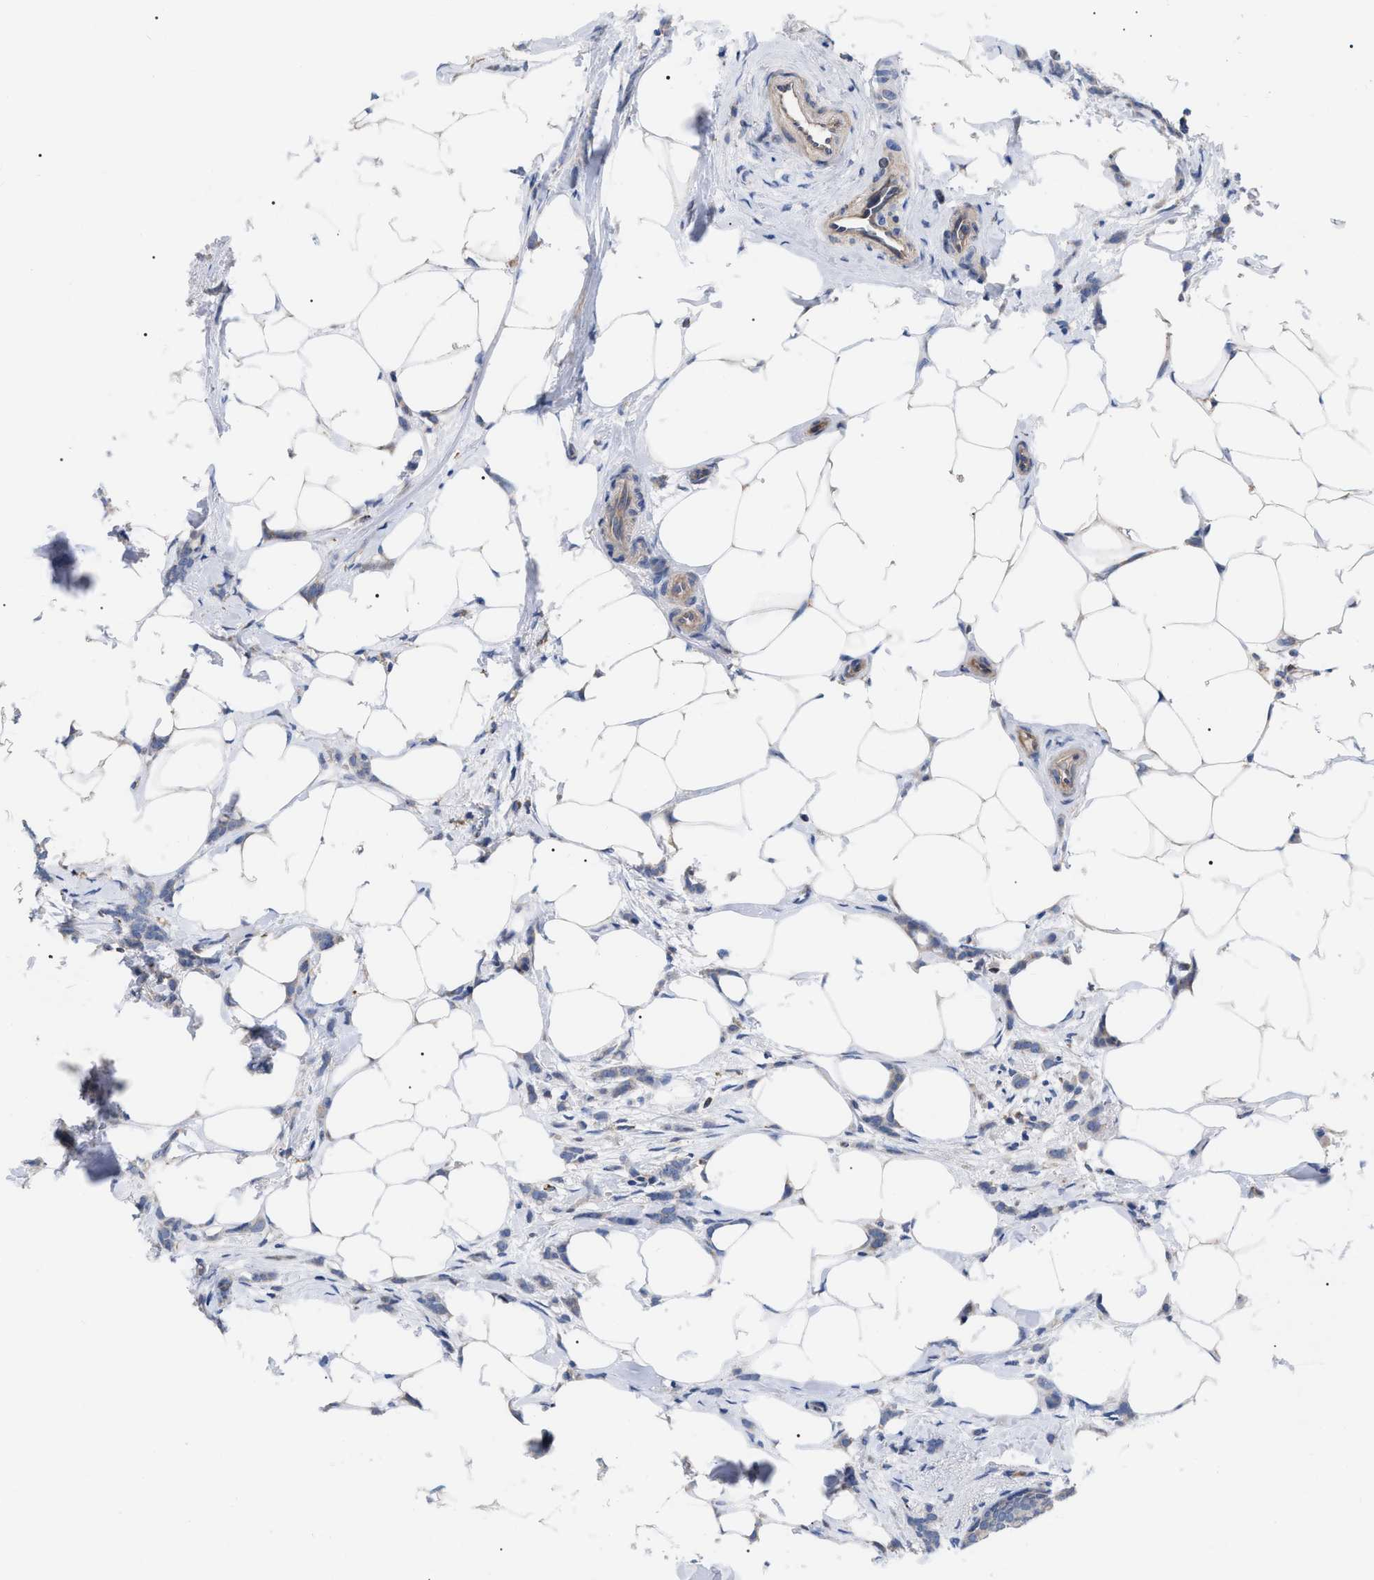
{"staining": {"intensity": "negative", "quantity": "none", "location": "none"}, "tissue": "breast cancer", "cell_type": "Tumor cells", "image_type": "cancer", "snomed": [{"axis": "morphology", "description": "Lobular carcinoma, in situ"}, {"axis": "morphology", "description": "Lobular carcinoma"}, {"axis": "topography", "description": "Breast"}], "caption": "This histopathology image is of breast cancer stained with IHC to label a protein in brown with the nuclei are counter-stained blue. There is no positivity in tumor cells.", "gene": "FAM171A2", "patient": {"sex": "female", "age": 41}}